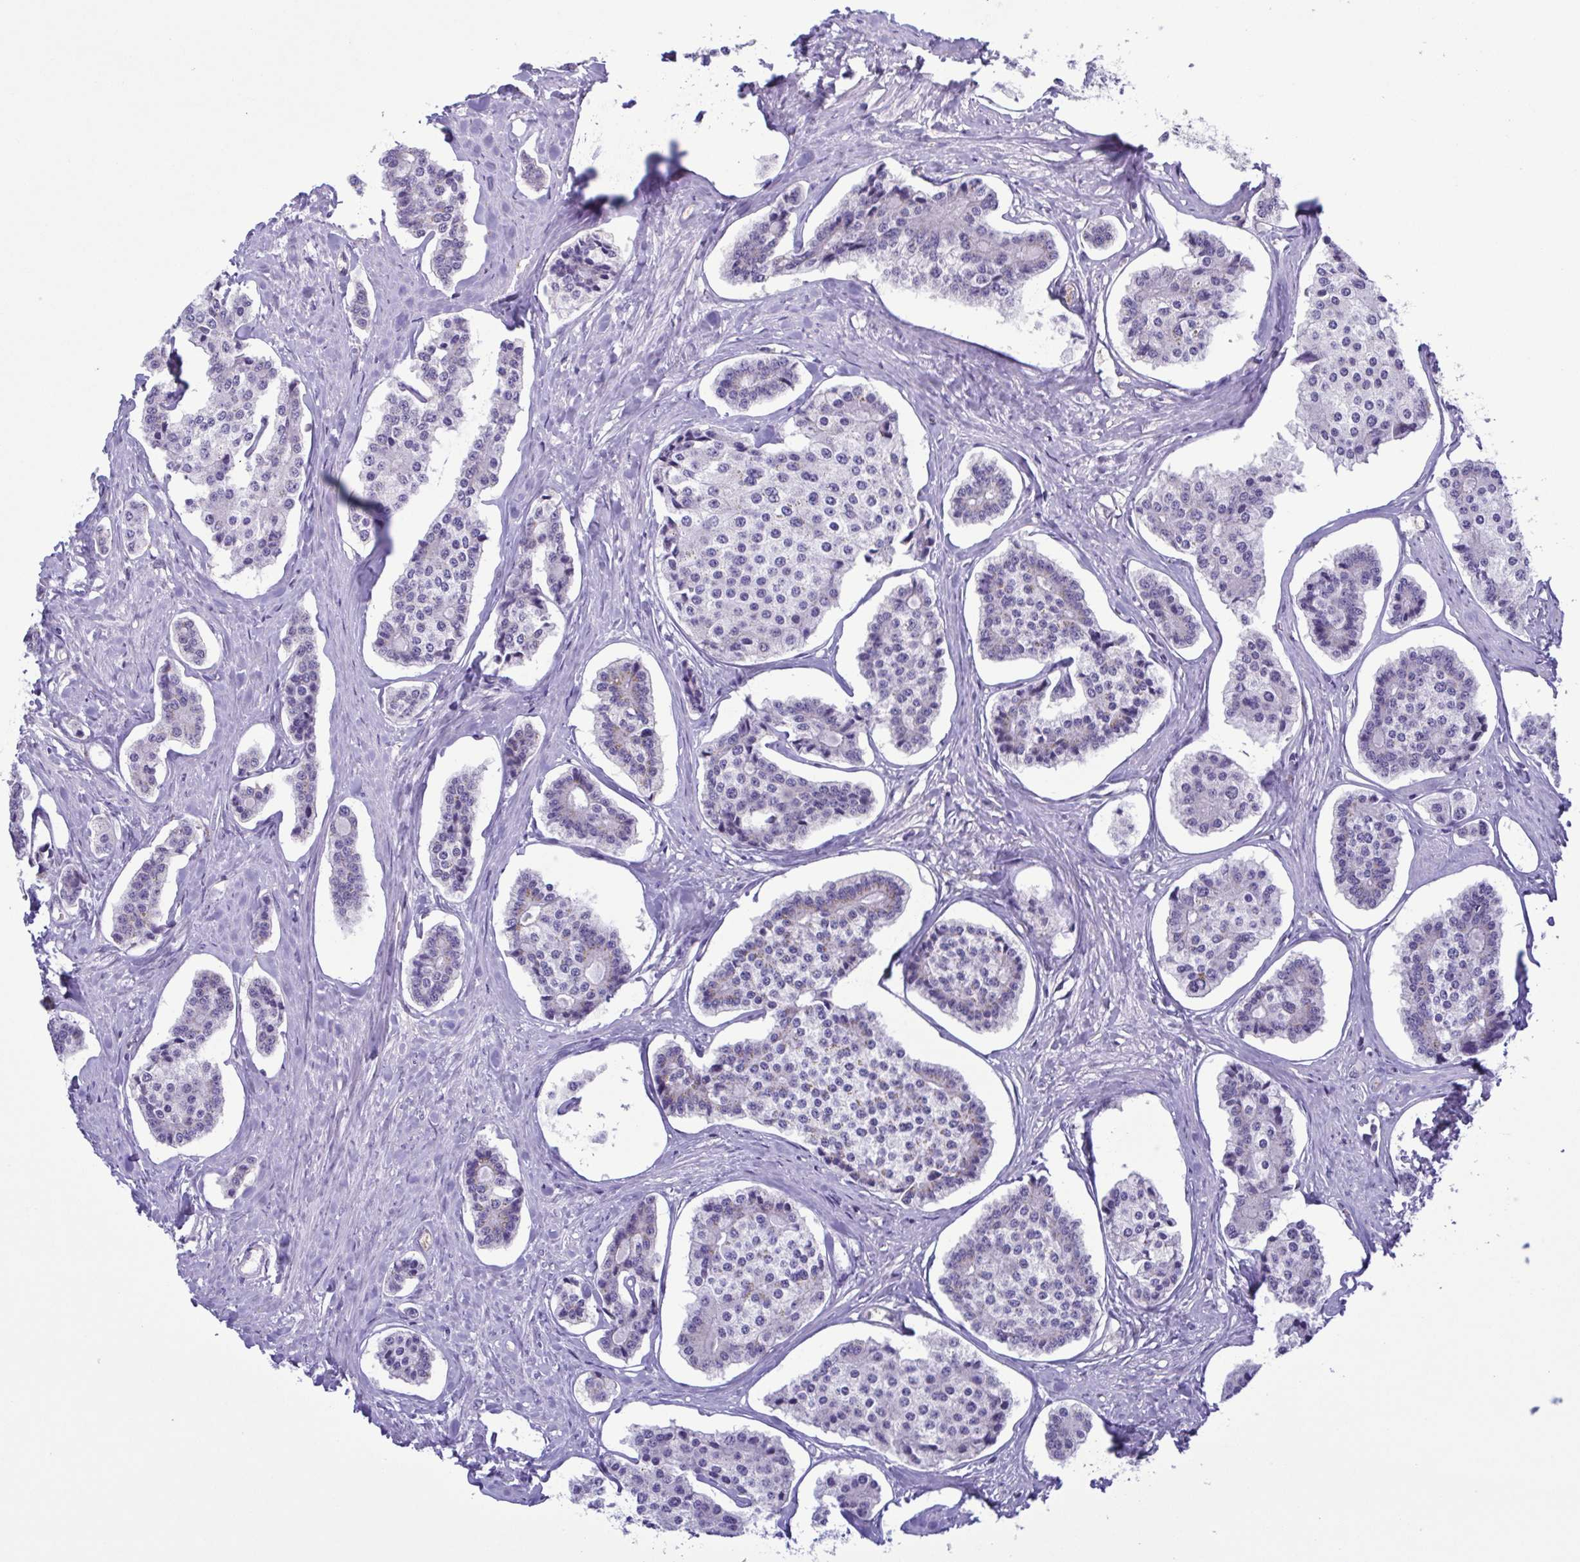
{"staining": {"intensity": "negative", "quantity": "none", "location": "none"}, "tissue": "carcinoid", "cell_type": "Tumor cells", "image_type": "cancer", "snomed": [{"axis": "morphology", "description": "Carcinoid, malignant, NOS"}, {"axis": "topography", "description": "Small intestine"}], "caption": "An immunohistochemistry (IHC) image of carcinoid (malignant) is shown. There is no staining in tumor cells of carcinoid (malignant).", "gene": "LDHC", "patient": {"sex": "female", "age": 65}}